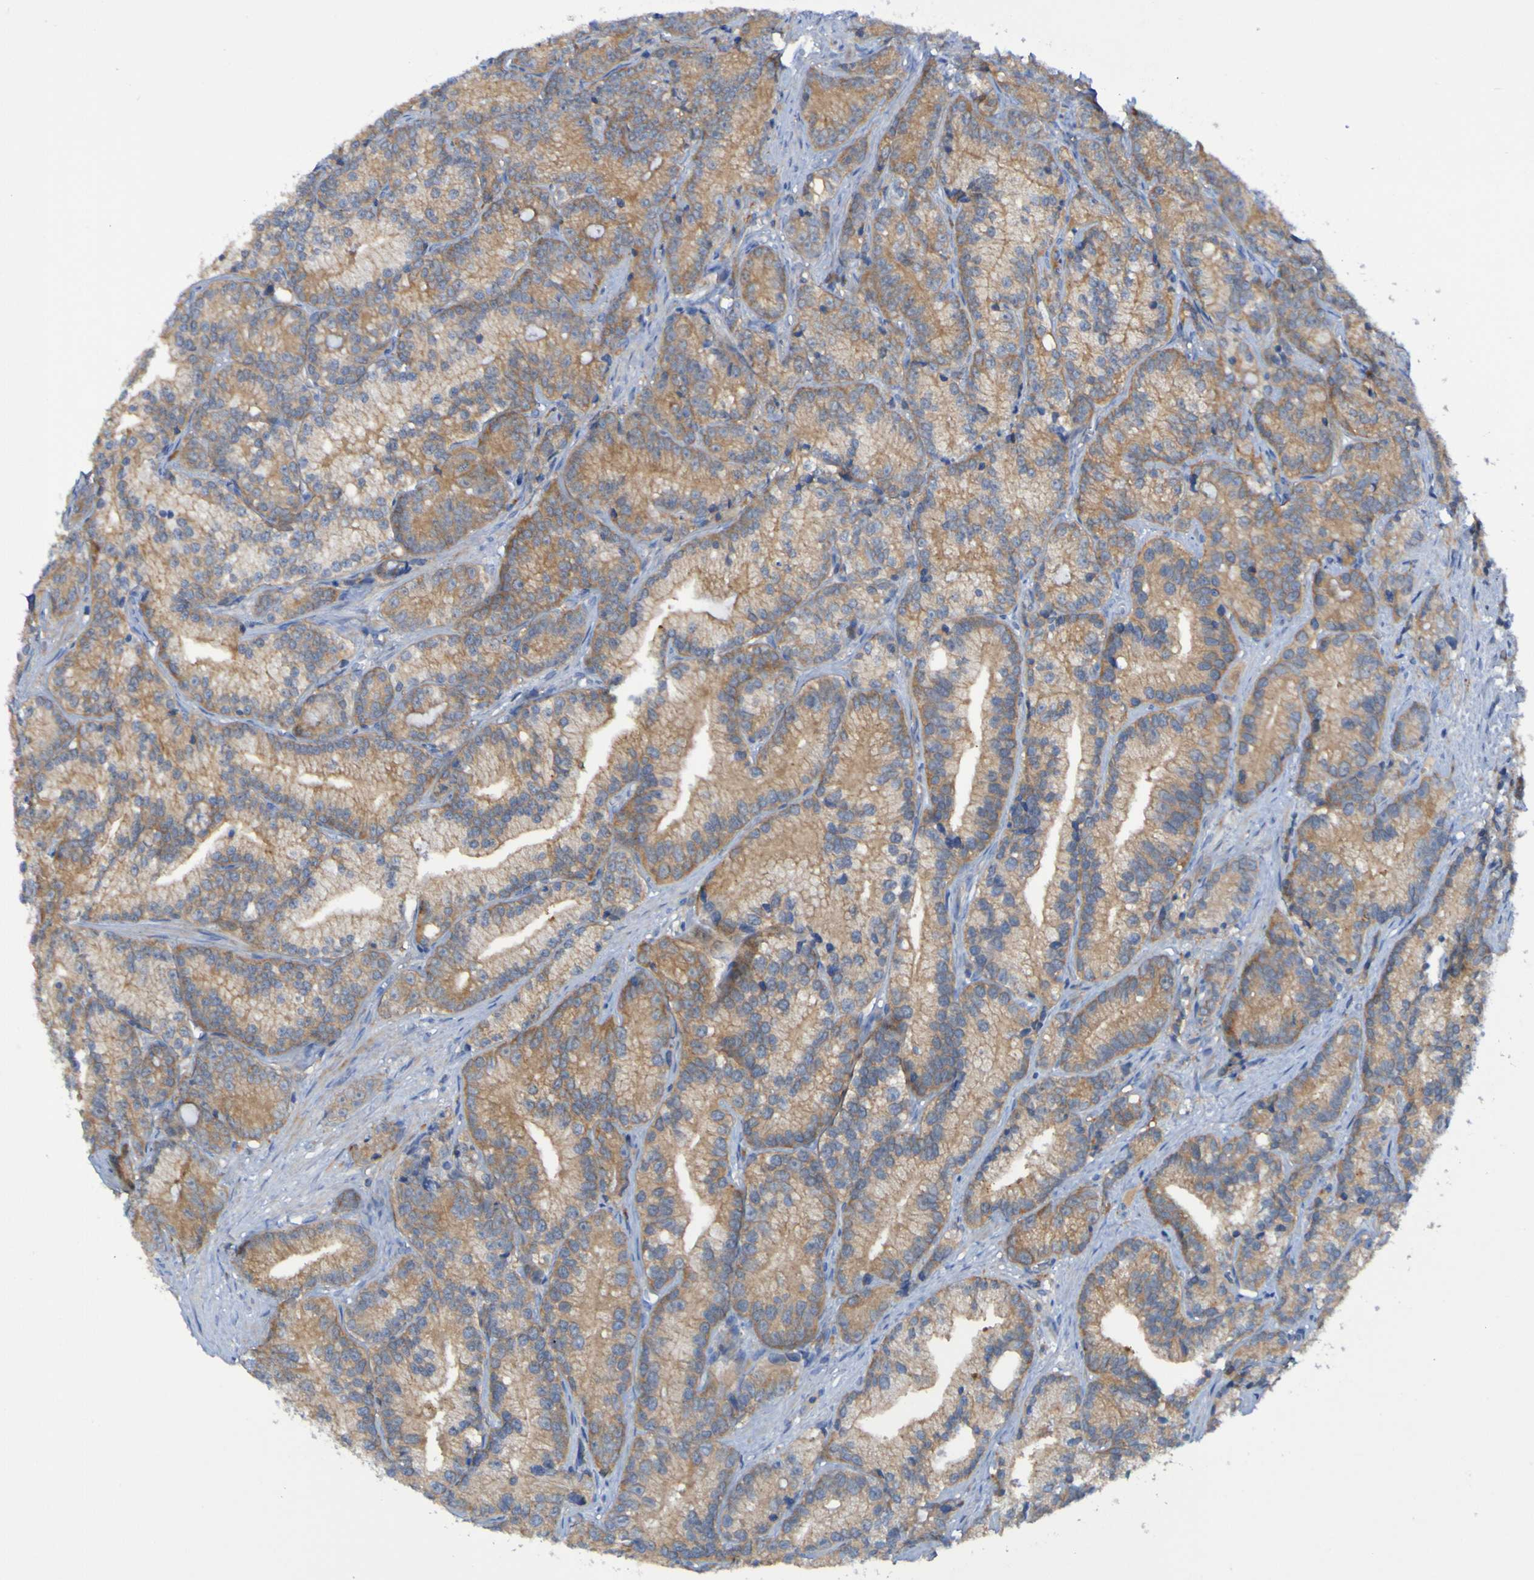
{"staining": {"intensity": "moderate", "quantity": ">75%", "location": "cytoplasmic/membranous"}, "tissue": "prostate cancer", "cell_type": "Tumor cells", "image_type": "cancer", "snomed": [{"axis": "morphology", "description": "Adenocarcinoma, Low grade"}, {"axis": "topography", "description": "Prostate"}], "caption": "Low-grade adenocarcinoma (prostate) tissue demonstrates moderate cytoplasmic/membranous staining in approximately >75% of tumor cells, visualized by immunohistochemistry.", "gene": "ARHGEF16", "patient": {"sex": "male", "age": 89}}